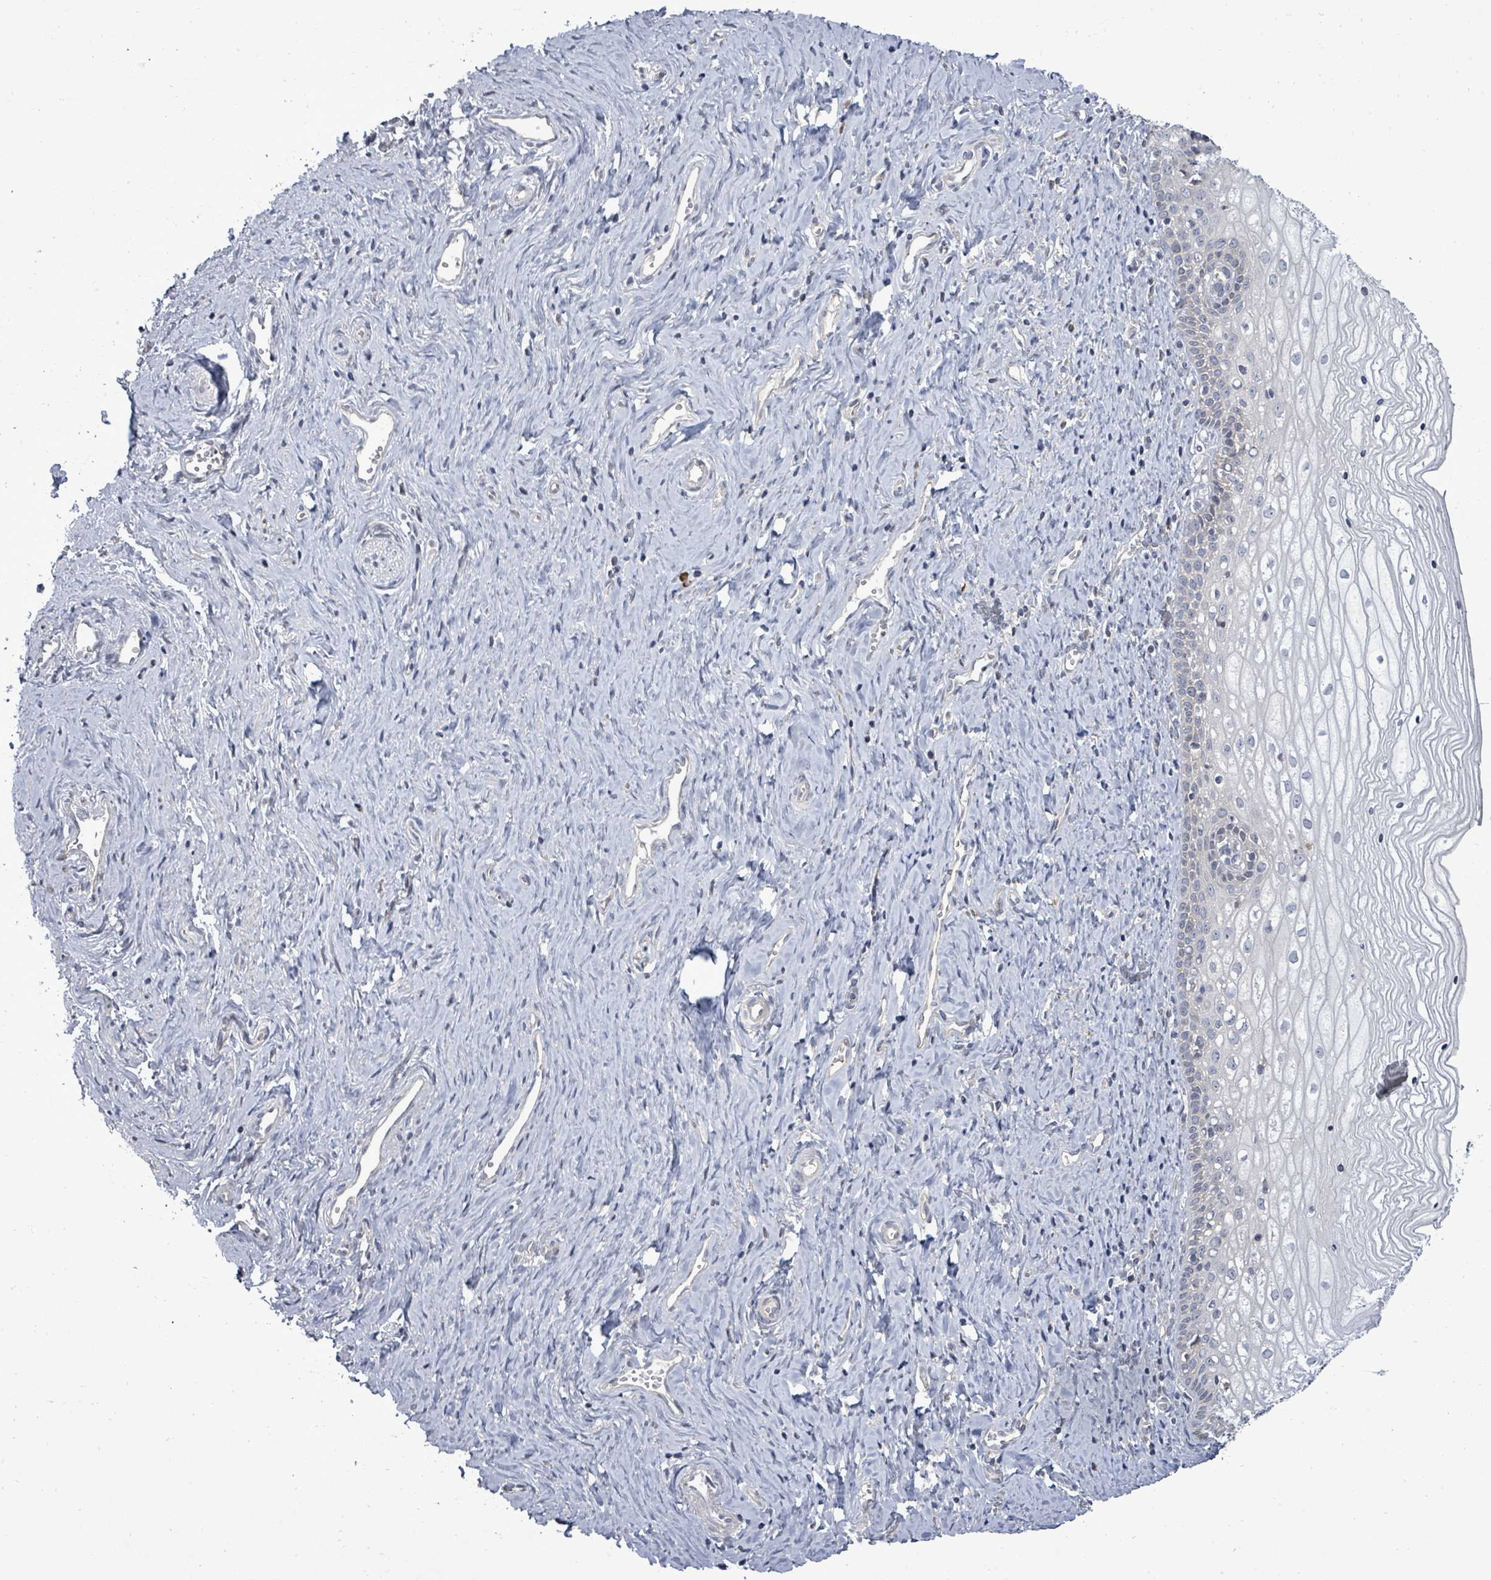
{"staining": {"intensity": "negative", "quantity": "none", "location": "none"}, "tissue": "vagina", "cell_type": "Squamous epithelial cells", "image_type": "normal", "snomed": [{"axis": "morphology", "description": "Normal tissue, NOS"}, {"axis": "topography", "description": "Vagina"}], "caption": "Immunohistochemical staining of normal human vagina demonstrates no significant staining in squamous epithelial cells.", "gene": "POMGNT2", "patient": {"sex": "female", "age": 59}}